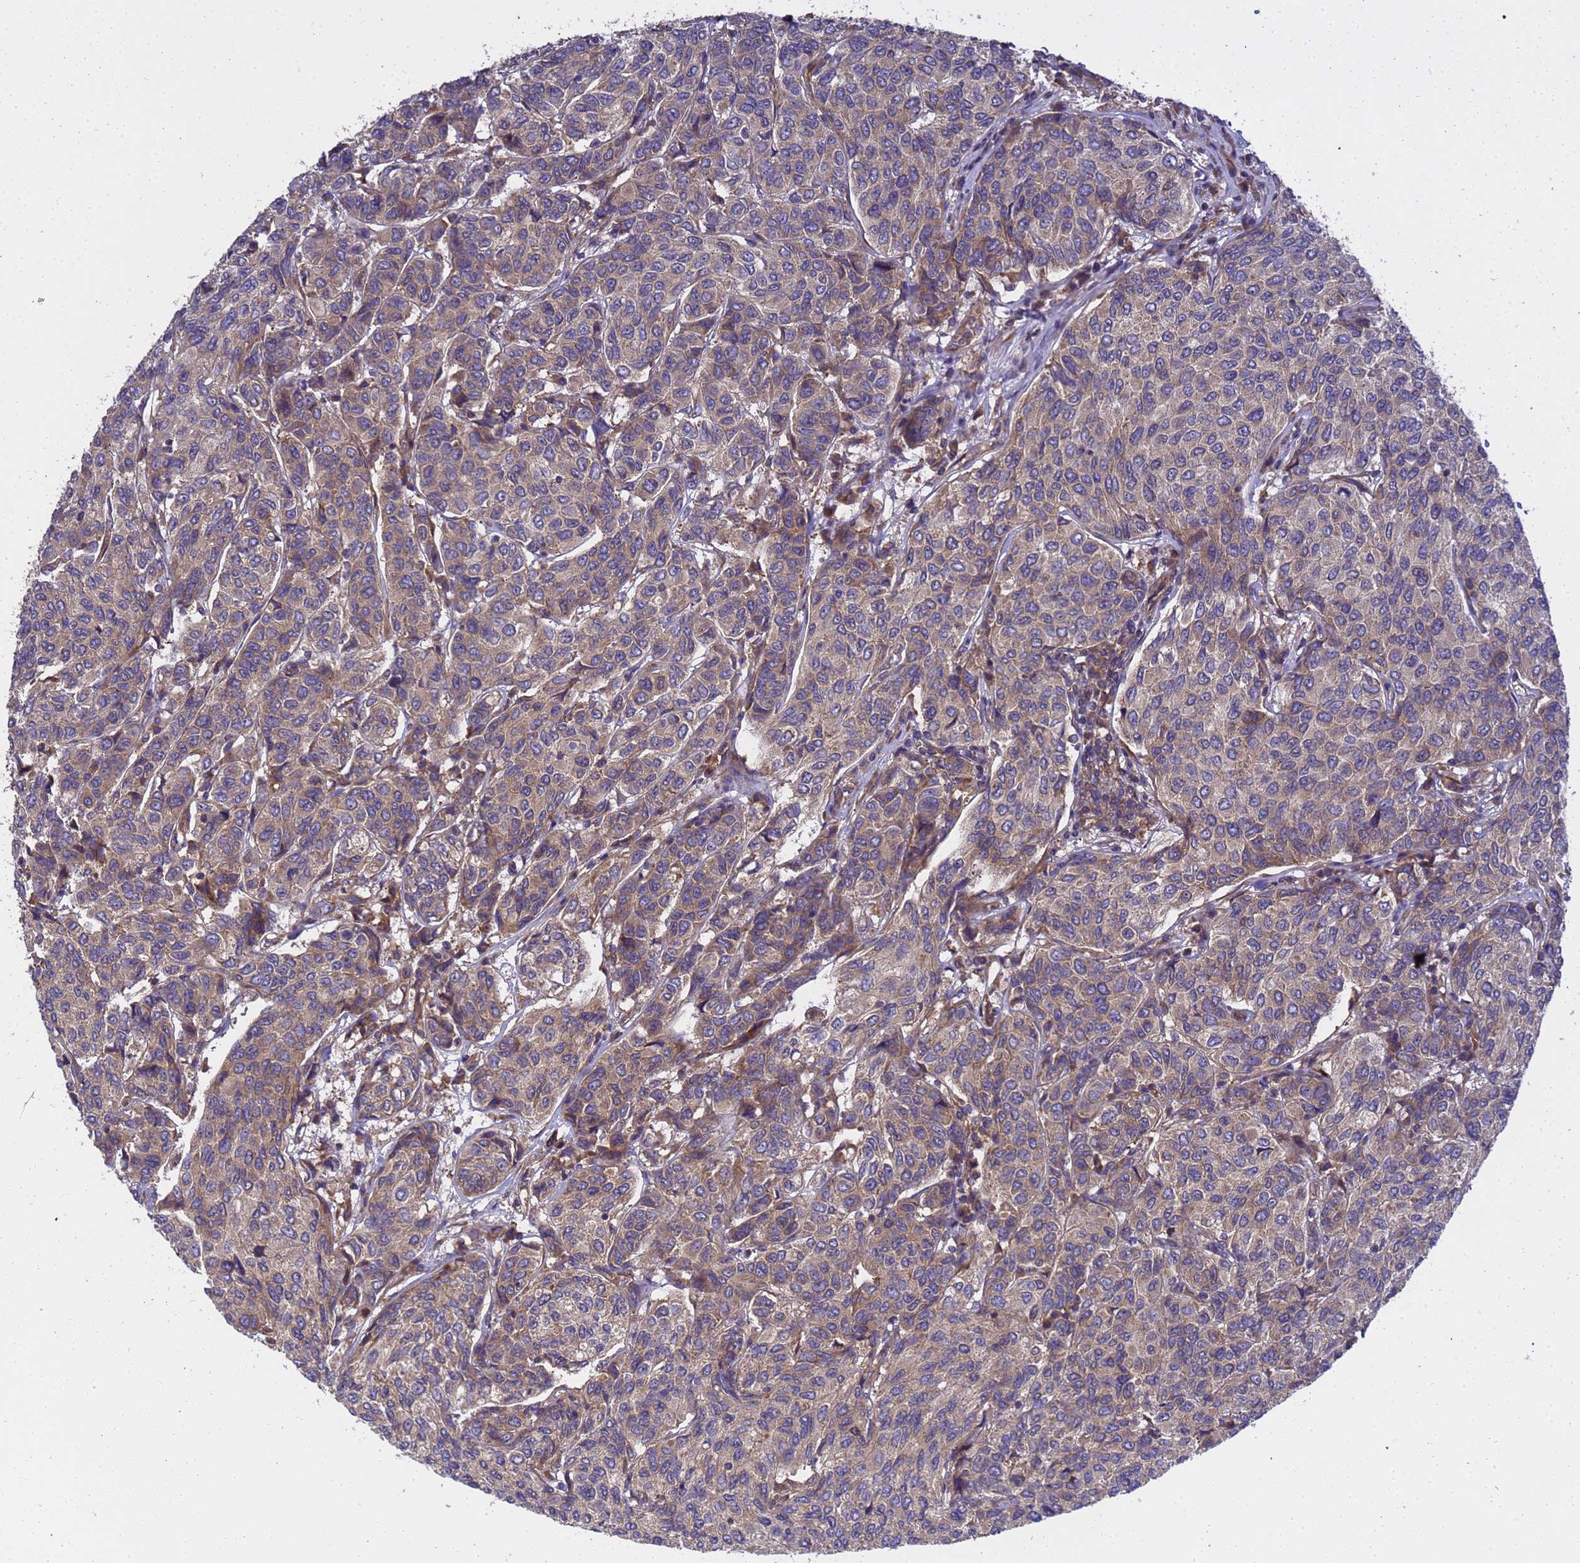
{"staining": {"intensity": "weak", "quantity": ">75%", "location": "cytoplasmic/membranous"}, "tissue": "breast cancer", "cell_type": "Tumor cells", "image_type": "cancer", "snomed": [{"axis": "morphology", "description": "Duct carcinoma"}, {"axis": "topography", "description": "Breast"}], "caption": "Breast cancer was stained to show a protein in brown. There is low levels of weak cytoplasmic/membranous positivity in approximately >75% of tumor cells. (IHC, brightfield microscopy, high magnification).", "gene": "BECN1", "patient": {"sex": "female", "age": 55}}